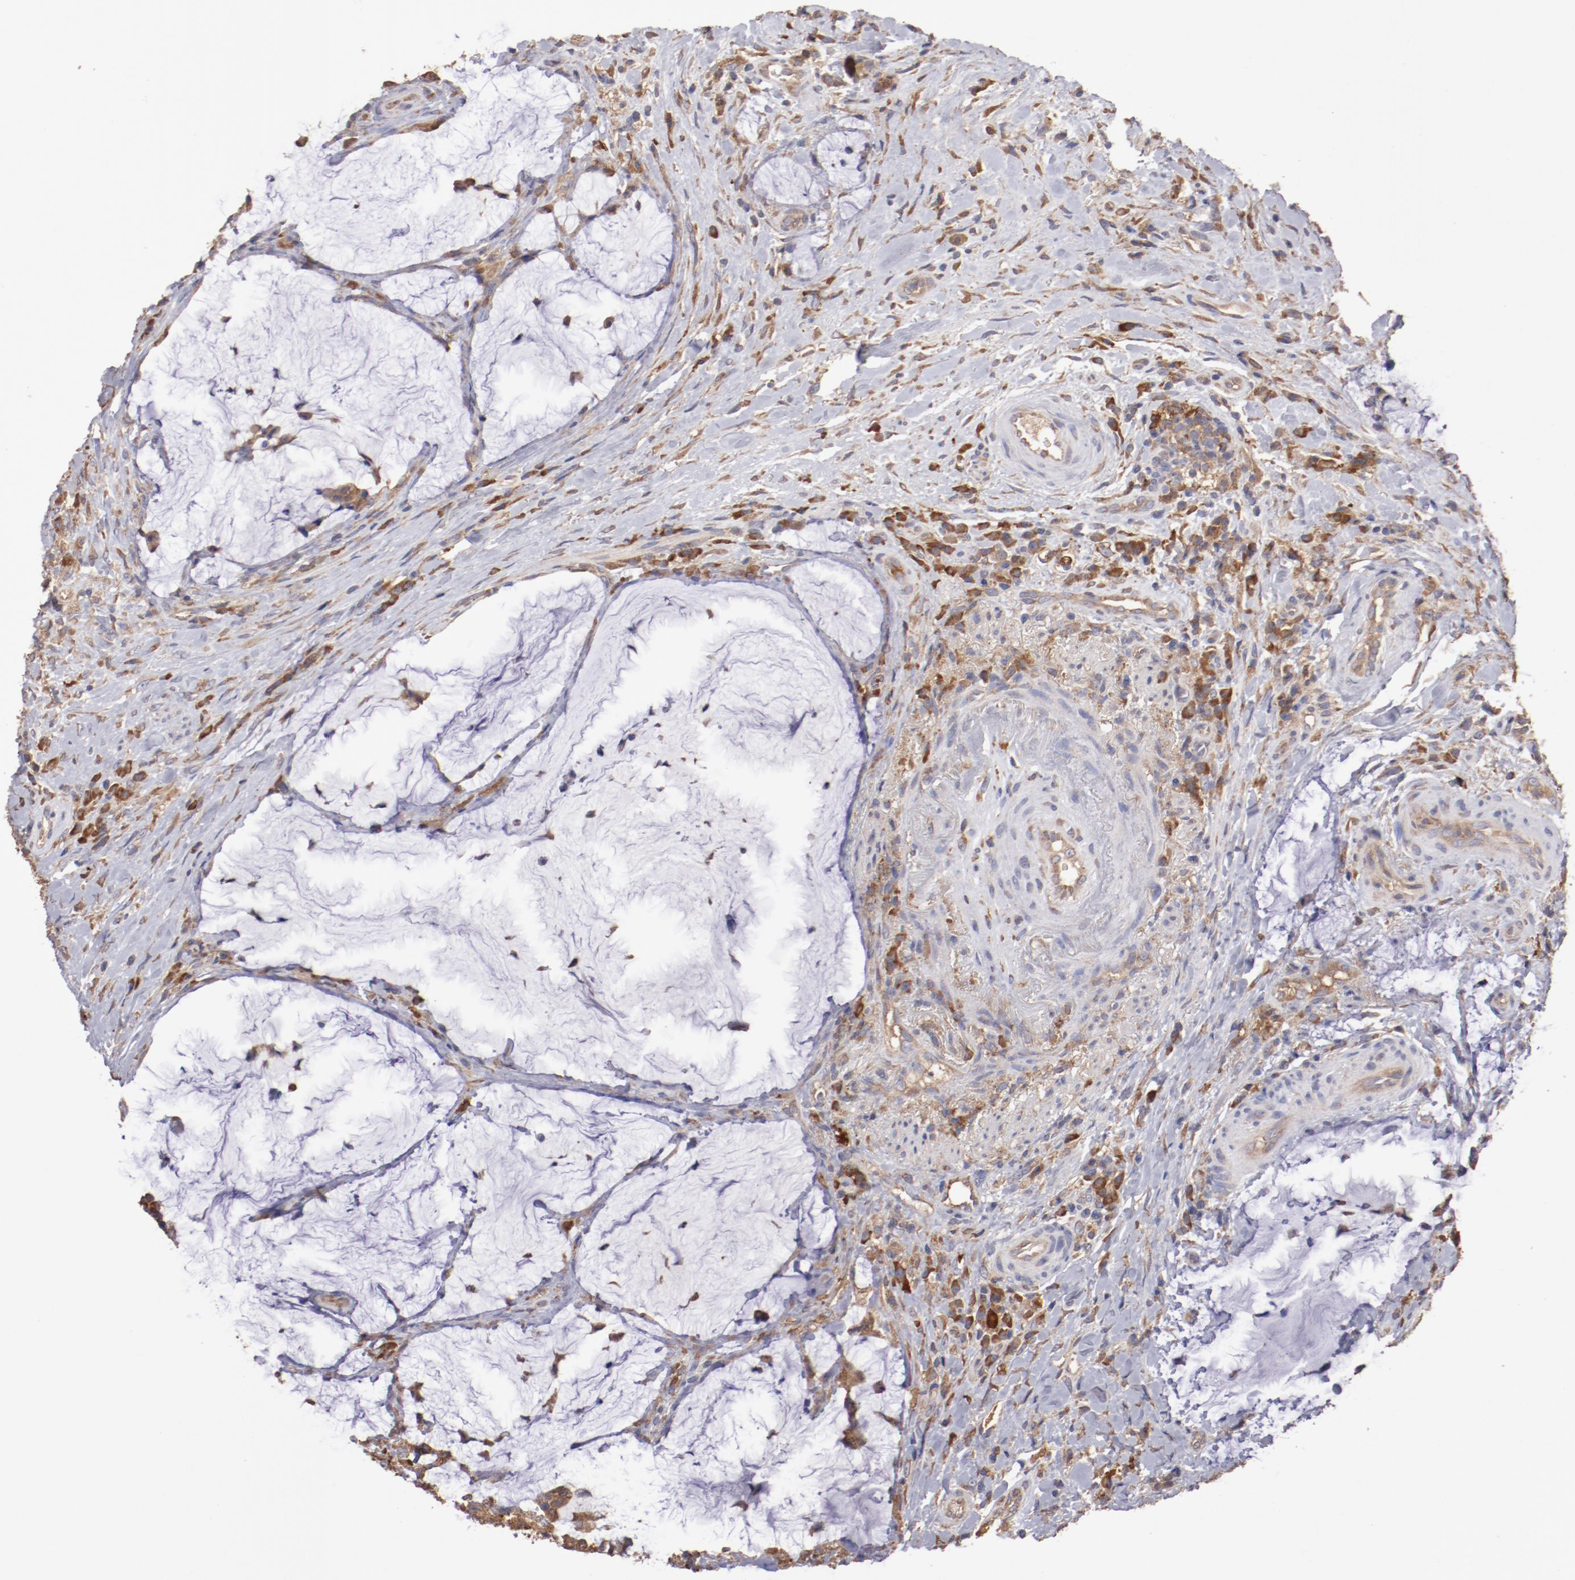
{"staining": {"intensity": "weak", "quantity": ">75%", "location": "cytoplasmic/membranous"}, "tissue": "colorectal cancer", "cell_type": "Tumor cells", "image_type": "cancer", "snomed": [{"axis": "morphology", "description": "Adenocarcinoma, NOS"}, {"axis": "topography", "description": "Rectum"}], "caption": "Protein expression analysis of human colorectal adenocarcinoma reveals weak cytoplasmic/membranous expression in approximately >75% of tumor cells. The protein of interest is shown in brown color, while the nuclei are stained blue.", "gene": "NFKBIE", "patient": {"sex": "female", "age": 71}}